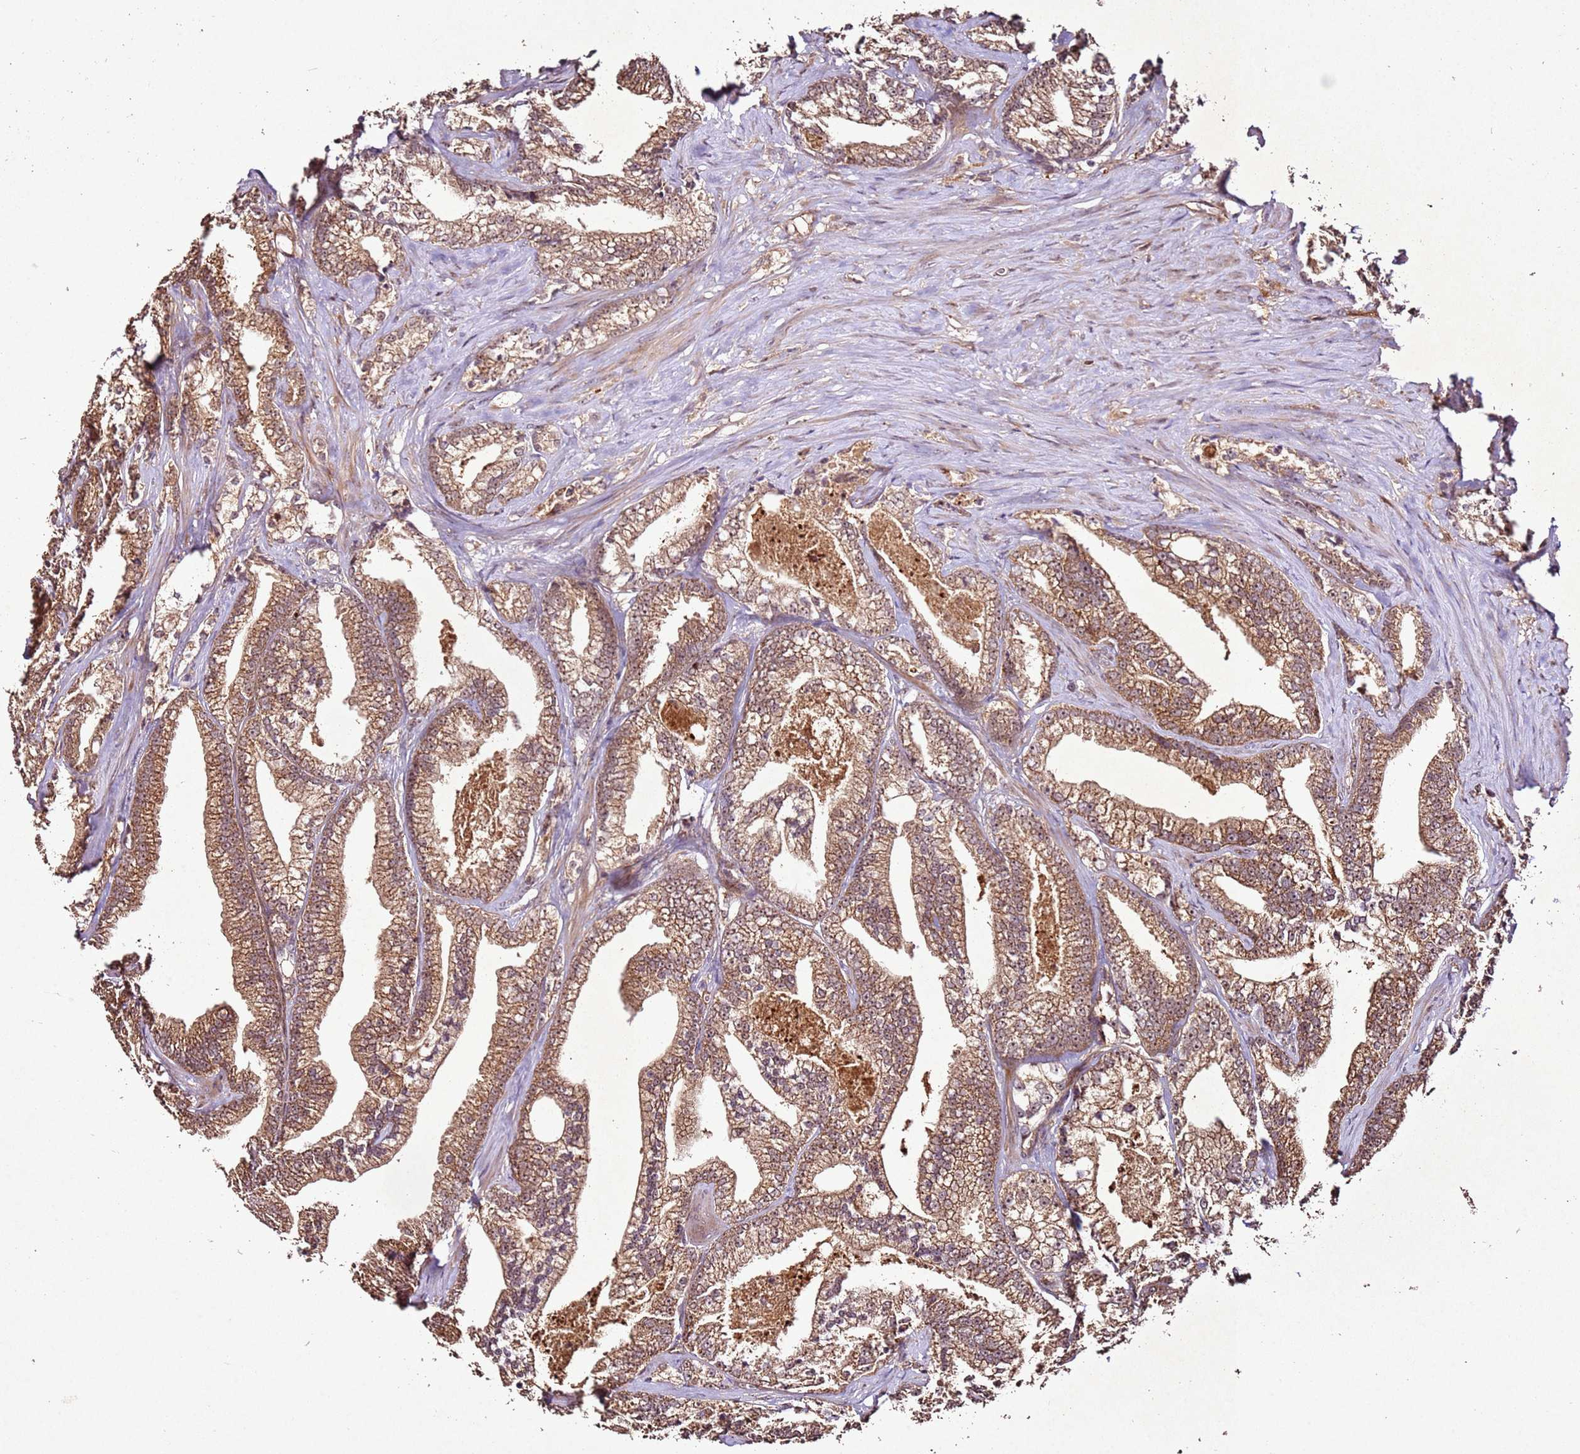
{"staining": {"intensity": "moderate", "quantity": ">75%", "location": "cytoplasmic/membranous,nuclear"}, "tissue": "prostate cancer", "cell_type": "Tumor cells", "image_type": "cancer", "snomed": [{"axis": "morphology", "description": "Adenocarcinoma, High grade"}, {"axis": "topography", "description": "Prostate and seminal vesicle, NOS"}], "caption": "The micrograph exhibits immunohistochemical staining of prostate cancer. There is moderate cytoplasmic/membranous and nuclear positivity is appreciated in approximately >75% of tumor cells. (Brightfield microscopy of DAB IHC at high magnification).", "gene": "PTMA", "patient": {"sex": "male", "age": 67}}